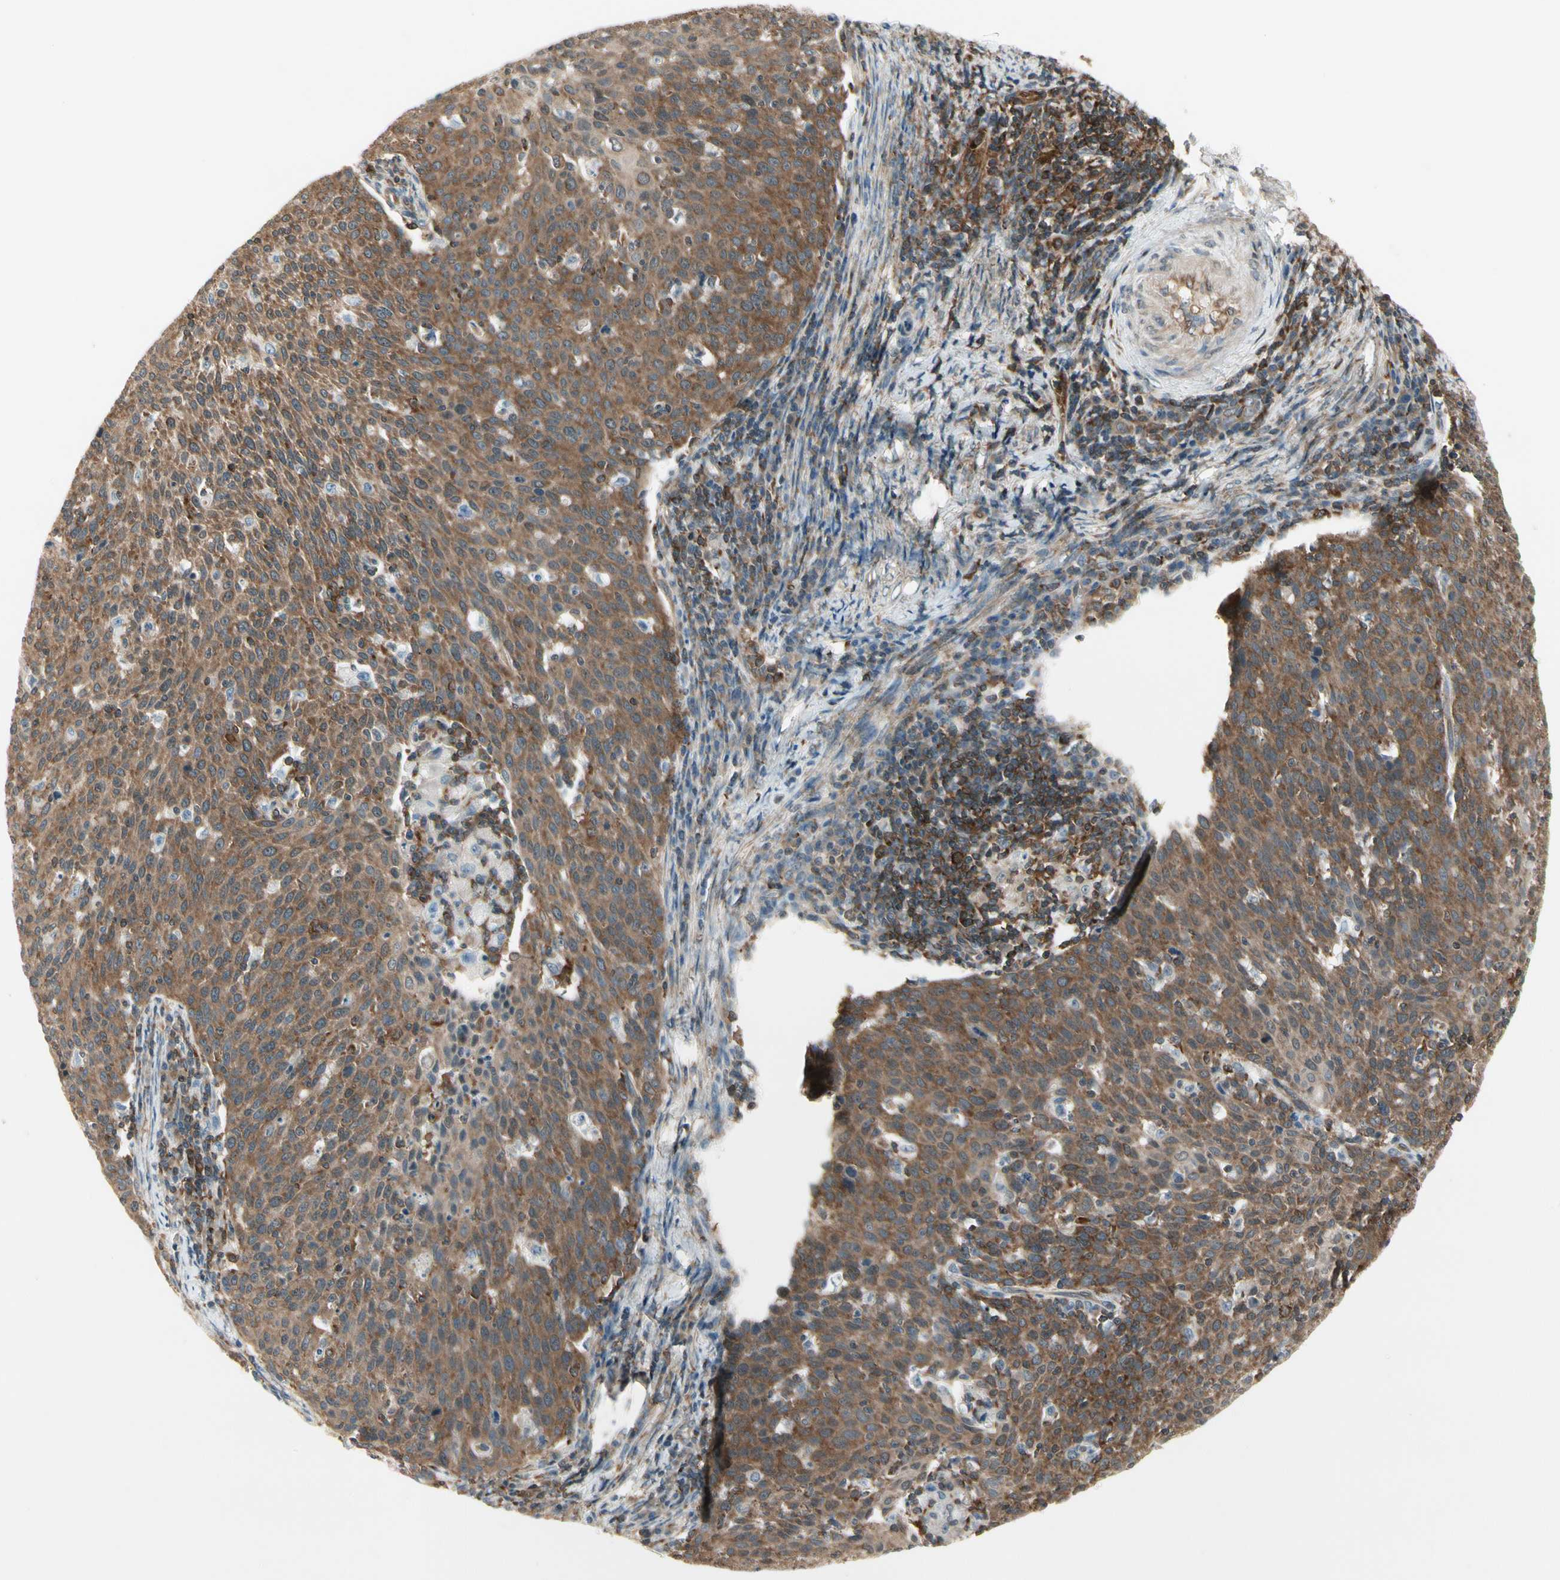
{"staining": {"intensity": "strong", "quantity": ">75%", "location": "cytoplasmic/membranous"}, "tissue": "cervical cancer", "cell_type": "Tumor cells", "image_type": "cancer", "snomed": [{"axis": "morphology", "description": "Squamous cell carcinoma, NOS"}, {"axis": "topography", "description": "Cervix"}], "caption": "This photomicrograph demonstrates immunohistochemistry staining of human cervical squamous cell carcinoma, with high strong cytoplasmic/membranous expression in about >75% of tumor cells.", "gene": "OXSR1", "patient": {"sex": "female", "age": 38}}